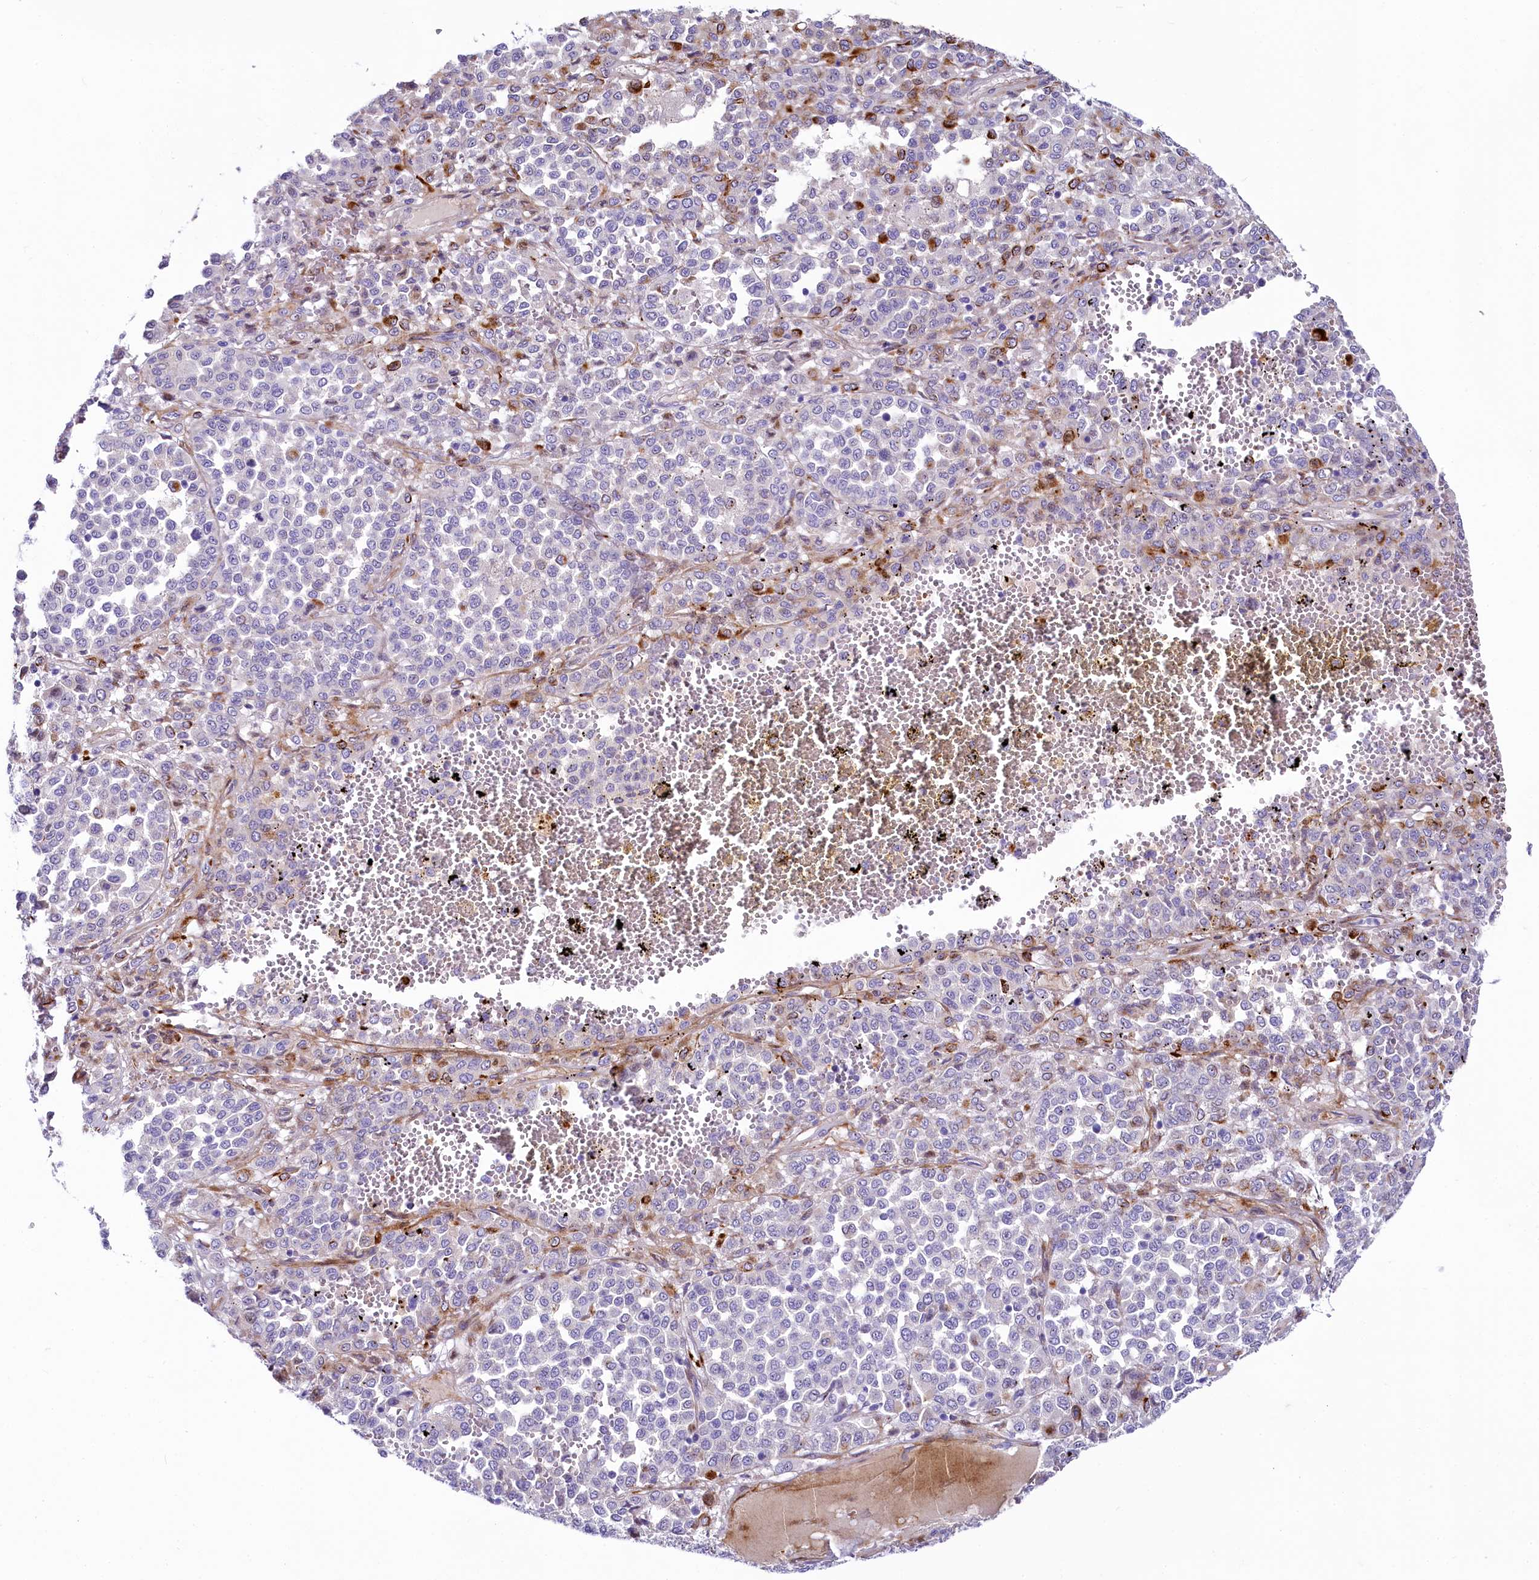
{"staining": {"intensity": "negative", "quantity": "none", "location": "none"}, "tissue": "melanoma", "cell_type": "Tumor cells", "image_type": "cancer", "snomed": [{"axis": "morphology", "description": "Malignant melanoma, Metastatic site"}, {"axis": "topography", "description": "Pancreas"}], "caption": "Immunohistochemistry of human melanoma reveals no staining in tumor cells.", "gene": "SH3TC2", "patient": {"sex": "female", "age": 30}}